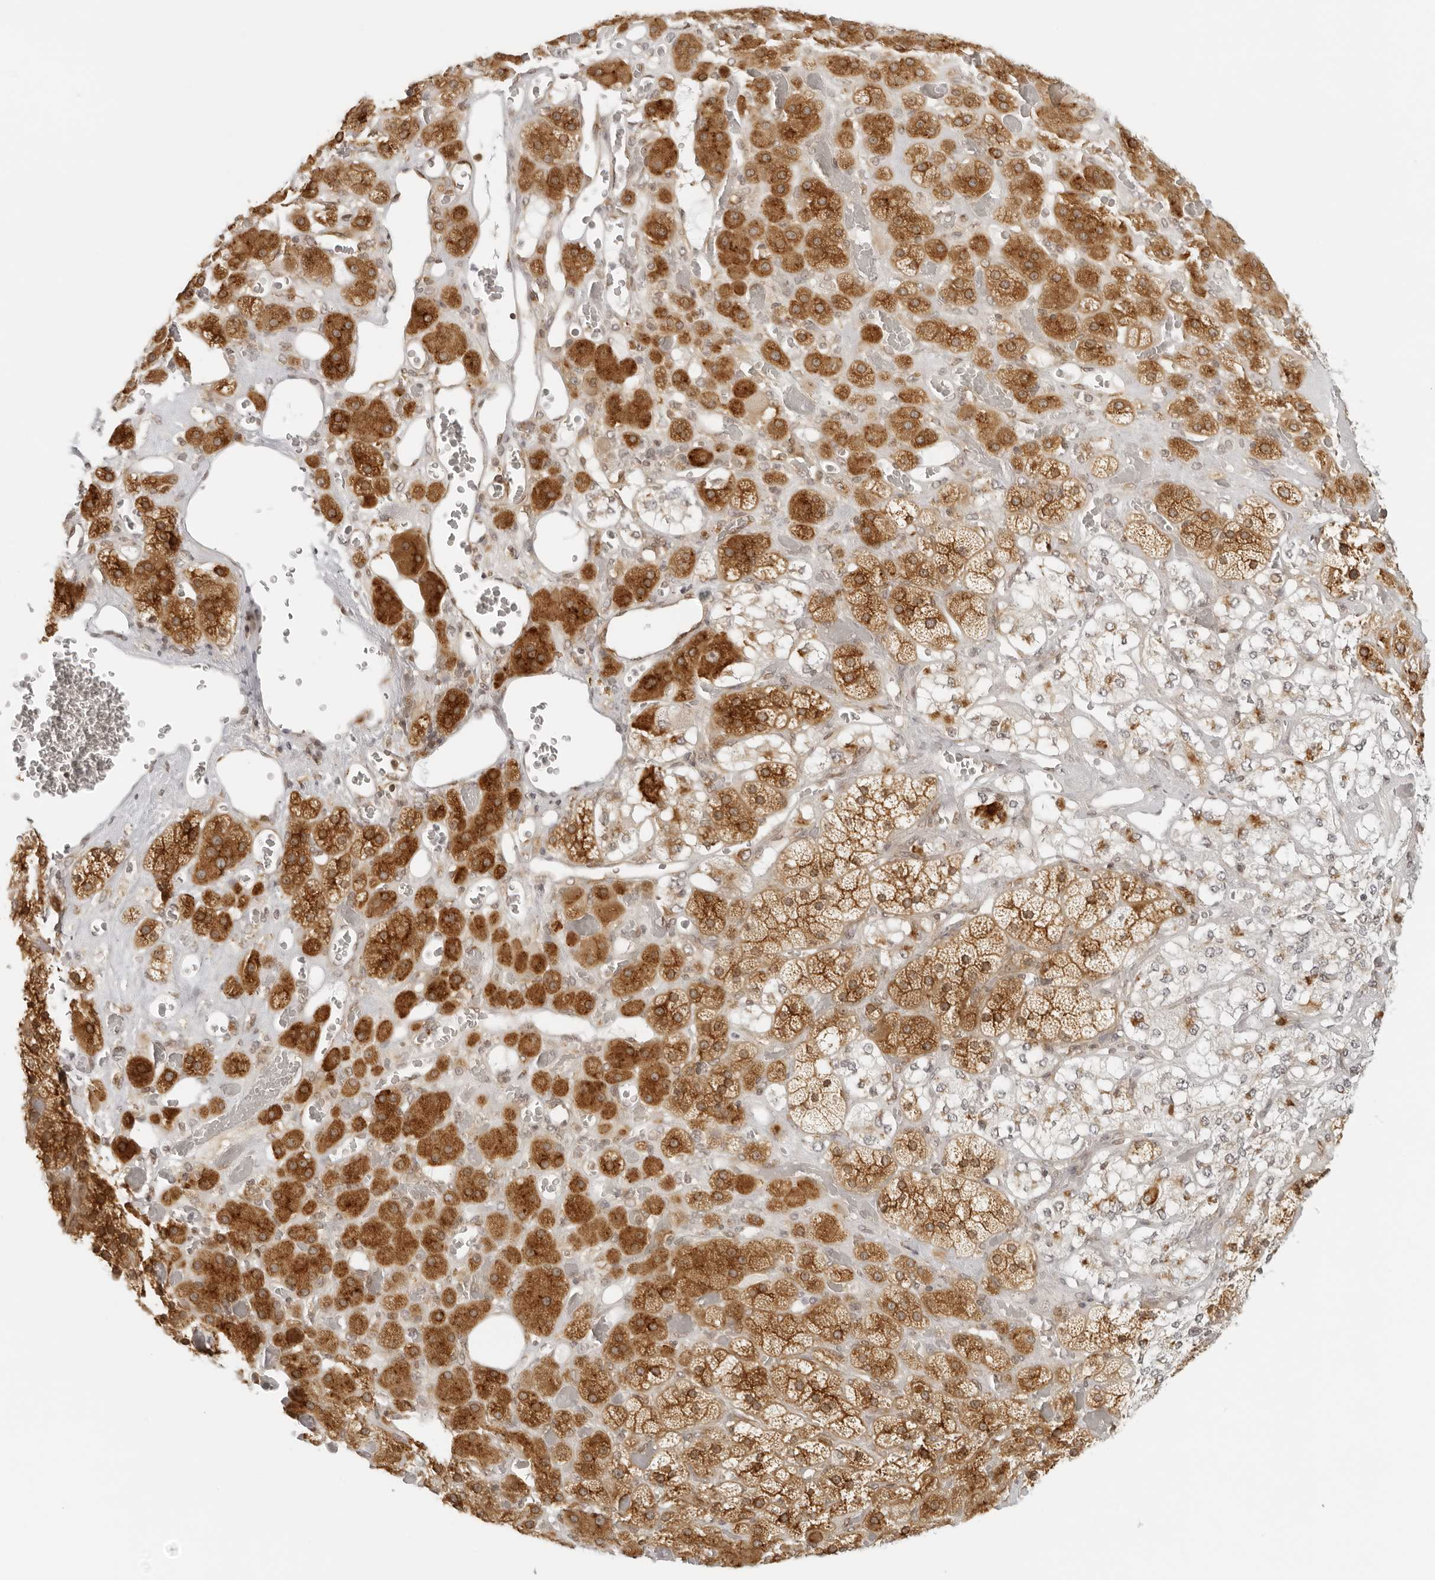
{"staining": {"intensity": "strong", "quantity": ">75%", "location": "cytoplasmic/membranous"}, "tissue": "adrenal gland", "cell_type": "Glandular cells", "image_type": "normal", "snomed": [{"axis": "morphology", "description": "Normal tissue, NOS"}, {"axis": "topography", "description": "Adrenal gland"}], "caption": "This micrograph demonstrates immunohistochemistry staining of benign human adrenal gland, with high strong cytoplasmic/membranous positivity in about >75% of glandular cells.", "gene": "EIF4G1", "patient": {"sex": "male", "age": 57}}